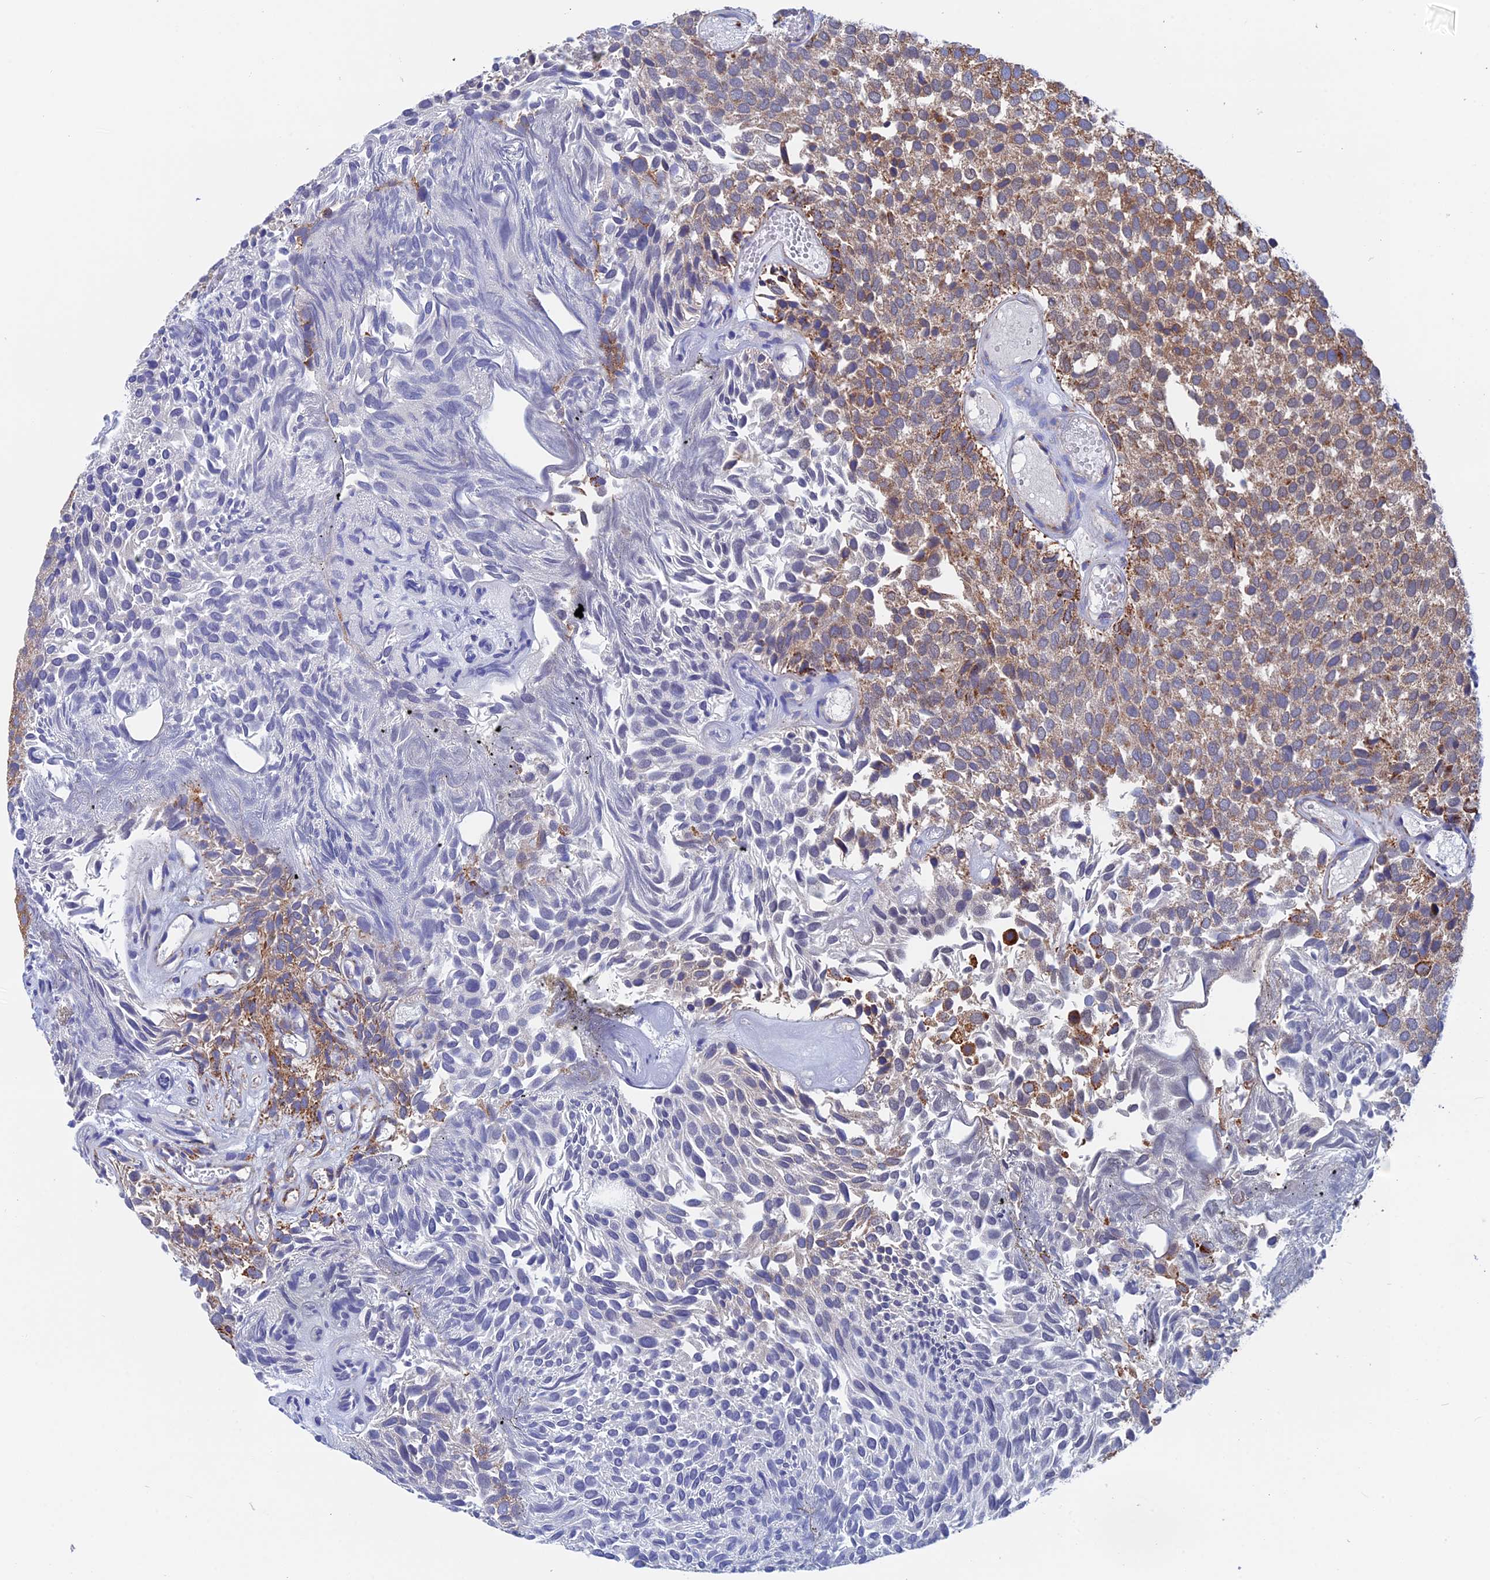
{"staining": {"intensity": "strong", "quantity": "25%-75%", "location": "cytoplasmic/membranous"}, "tissue": "urothelial cancer", "cell_type": "Tumor cells", "image_type": "cancer", "snomed": [{"axis": "morphology", "description": "Urothelial carcinoma, Low grade"}, {"axis": "topography", "description": "Urinary bladder"}], "caption": "Low-grade urothelial carcinoma was stained to show a protein in brown. There is high levels of strong cytoplasmic/membranous positivity in approximately 25%-75% of tumor cells.", "gene": "WDR83", "patient": {"sex": "male", "age": 89}}